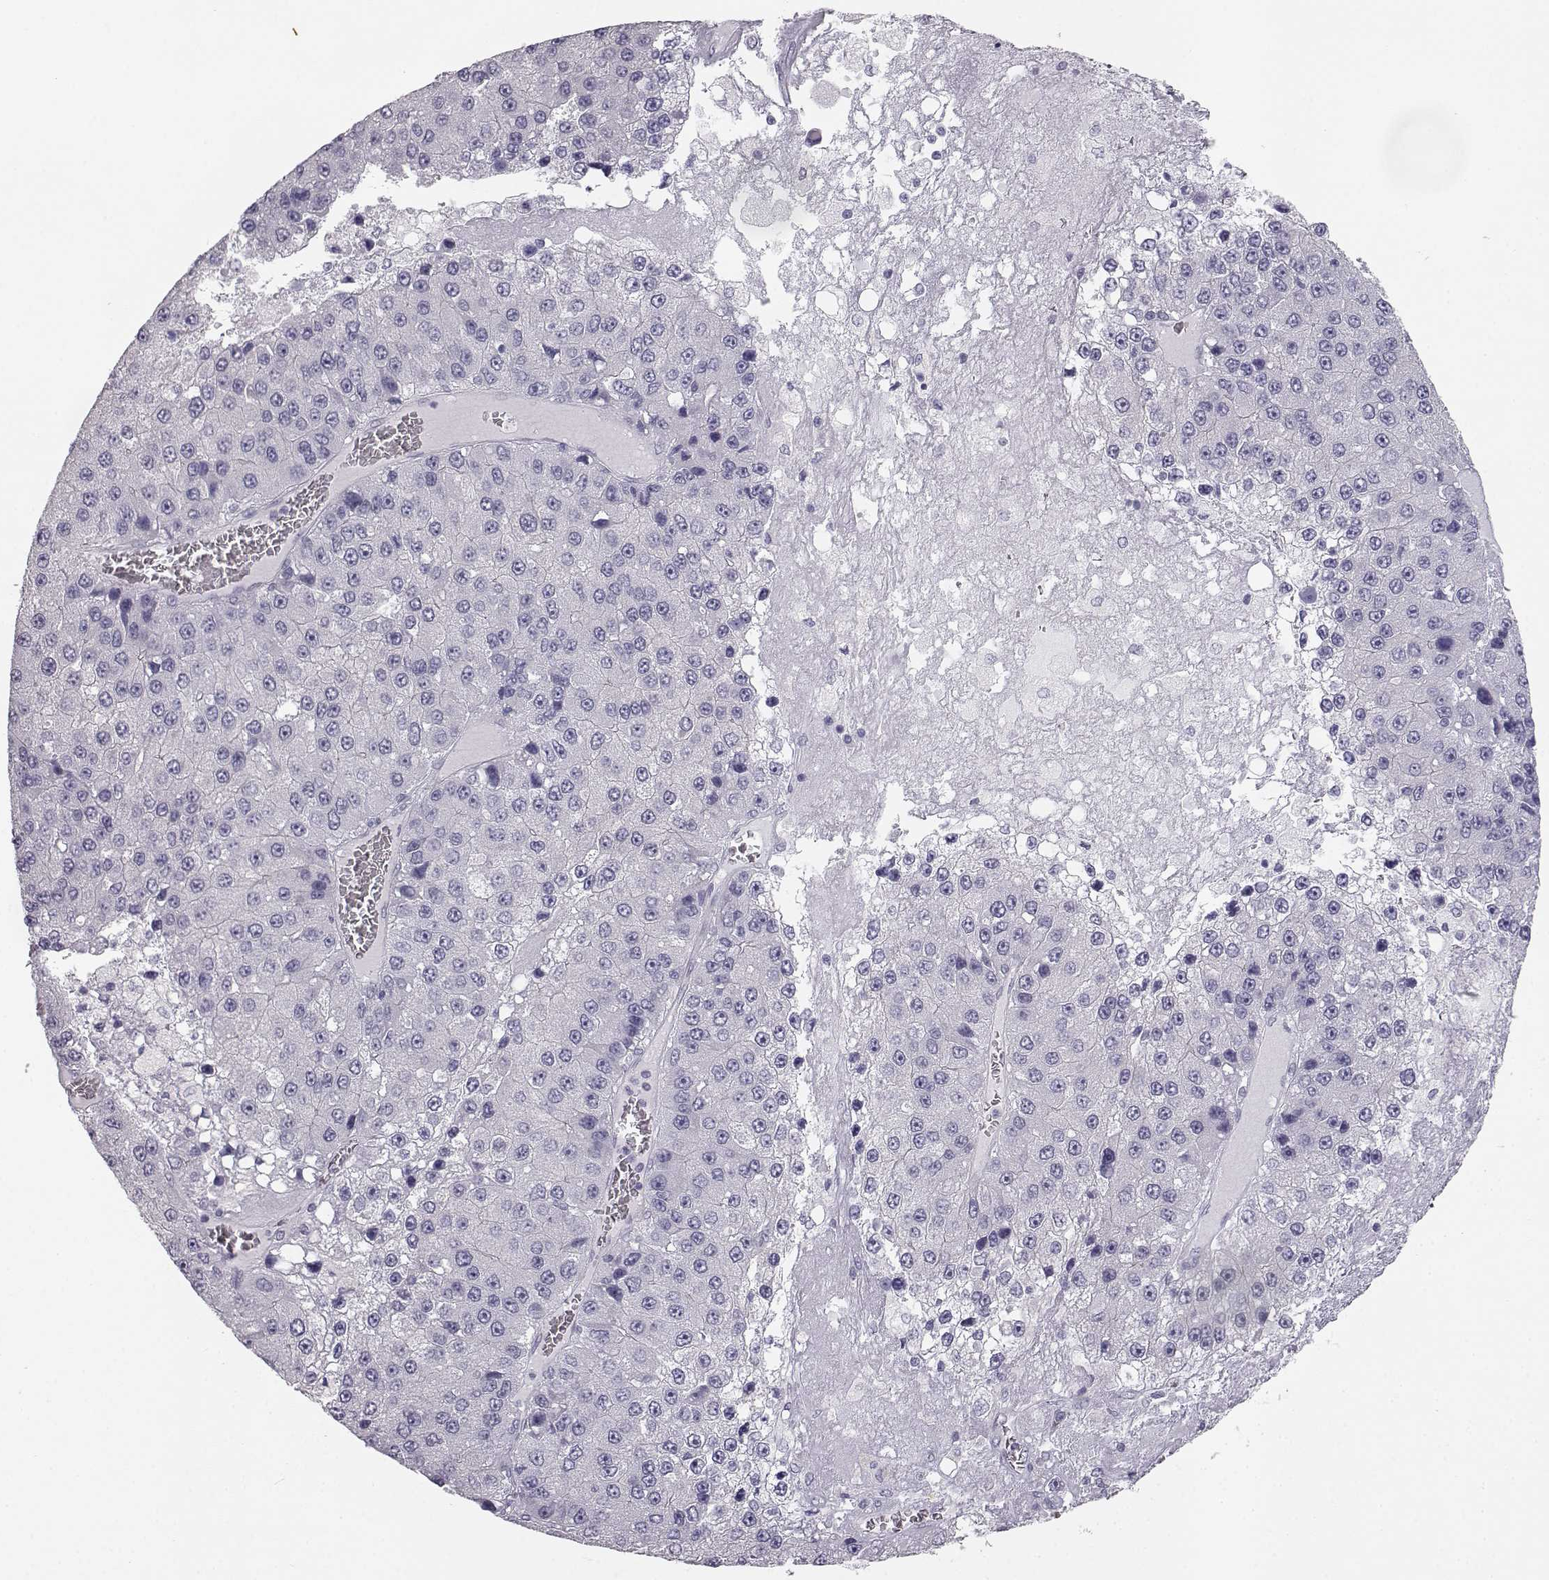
{"staining": {"intensity": "negative", "quantity": "none", "location": "none"}, "tissue": "liver cancer", "cell_type": "Tumor cells", "image_type": "cancer", "snomed": [{"axis": "morphology", "description": "Carcinoma, Hepatocellular, NOS"}, {"axis": "topography", "description": "Liver"}], "caption": "Immunohistochemistry of human liver hepatocellular carcinoma shows no expression in tumor cells.", "gene": "MYCBPAP", "patient": {"sex": "female", "age": 73}}